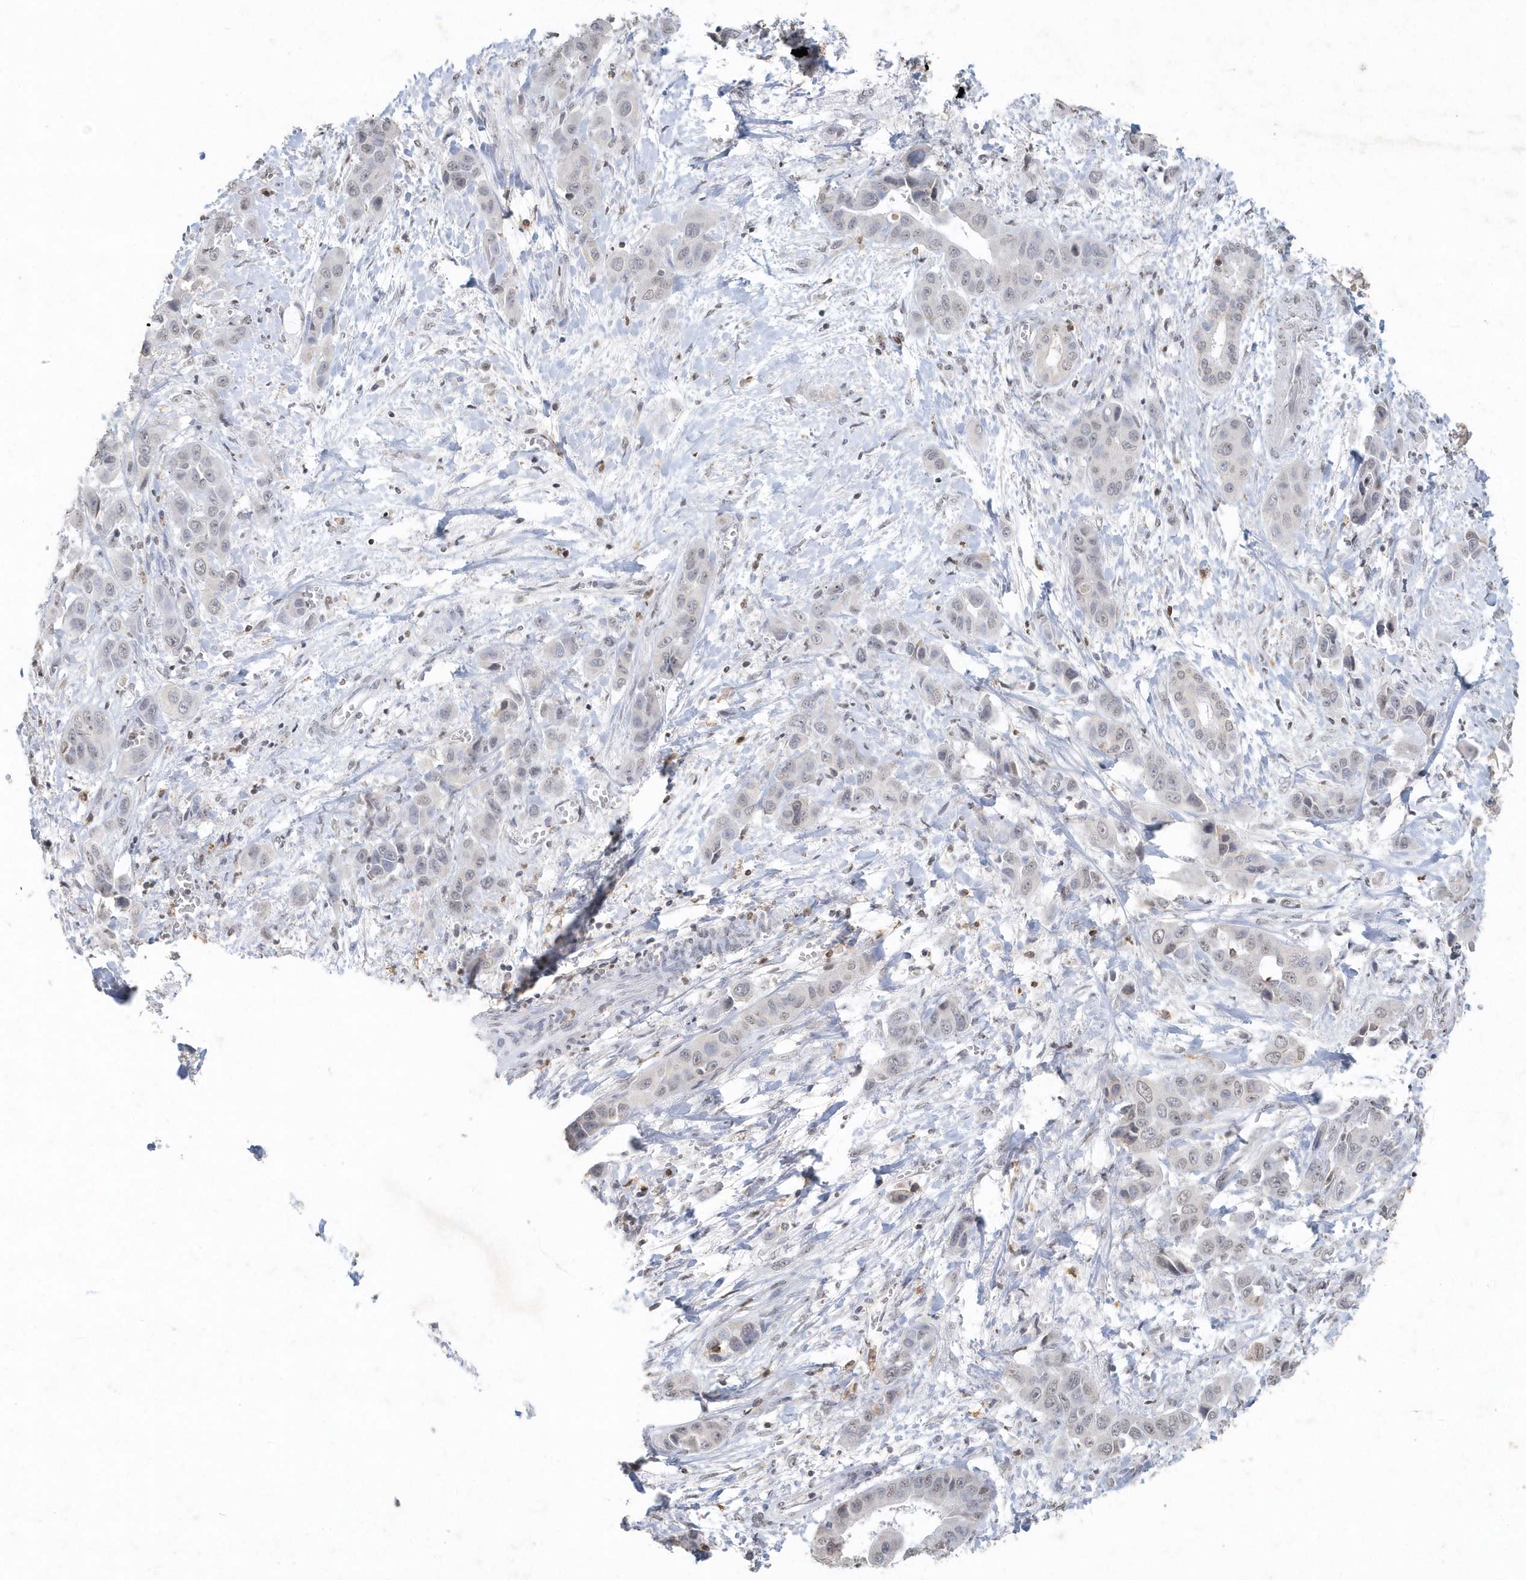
{"staining": {"intensity": "weak", "quantity": "<25%", "location": "nuclear"}, "tissue": "liver cancer", "cell_type": "Tumor cells", "image_type": "cancer", "snomed": [{"axis": "morphology", "description": "Cholangiocarcinoma"}, {"axis": "topography", "description": "Liver"}], "caption": "A micrograph of liver cancer (cholangiocarcinoma) stained for a protein demonstrates no brown staining in tumor cells.", "gene": "PDCD1", "patient": {"sex": "female", "age": 52}}